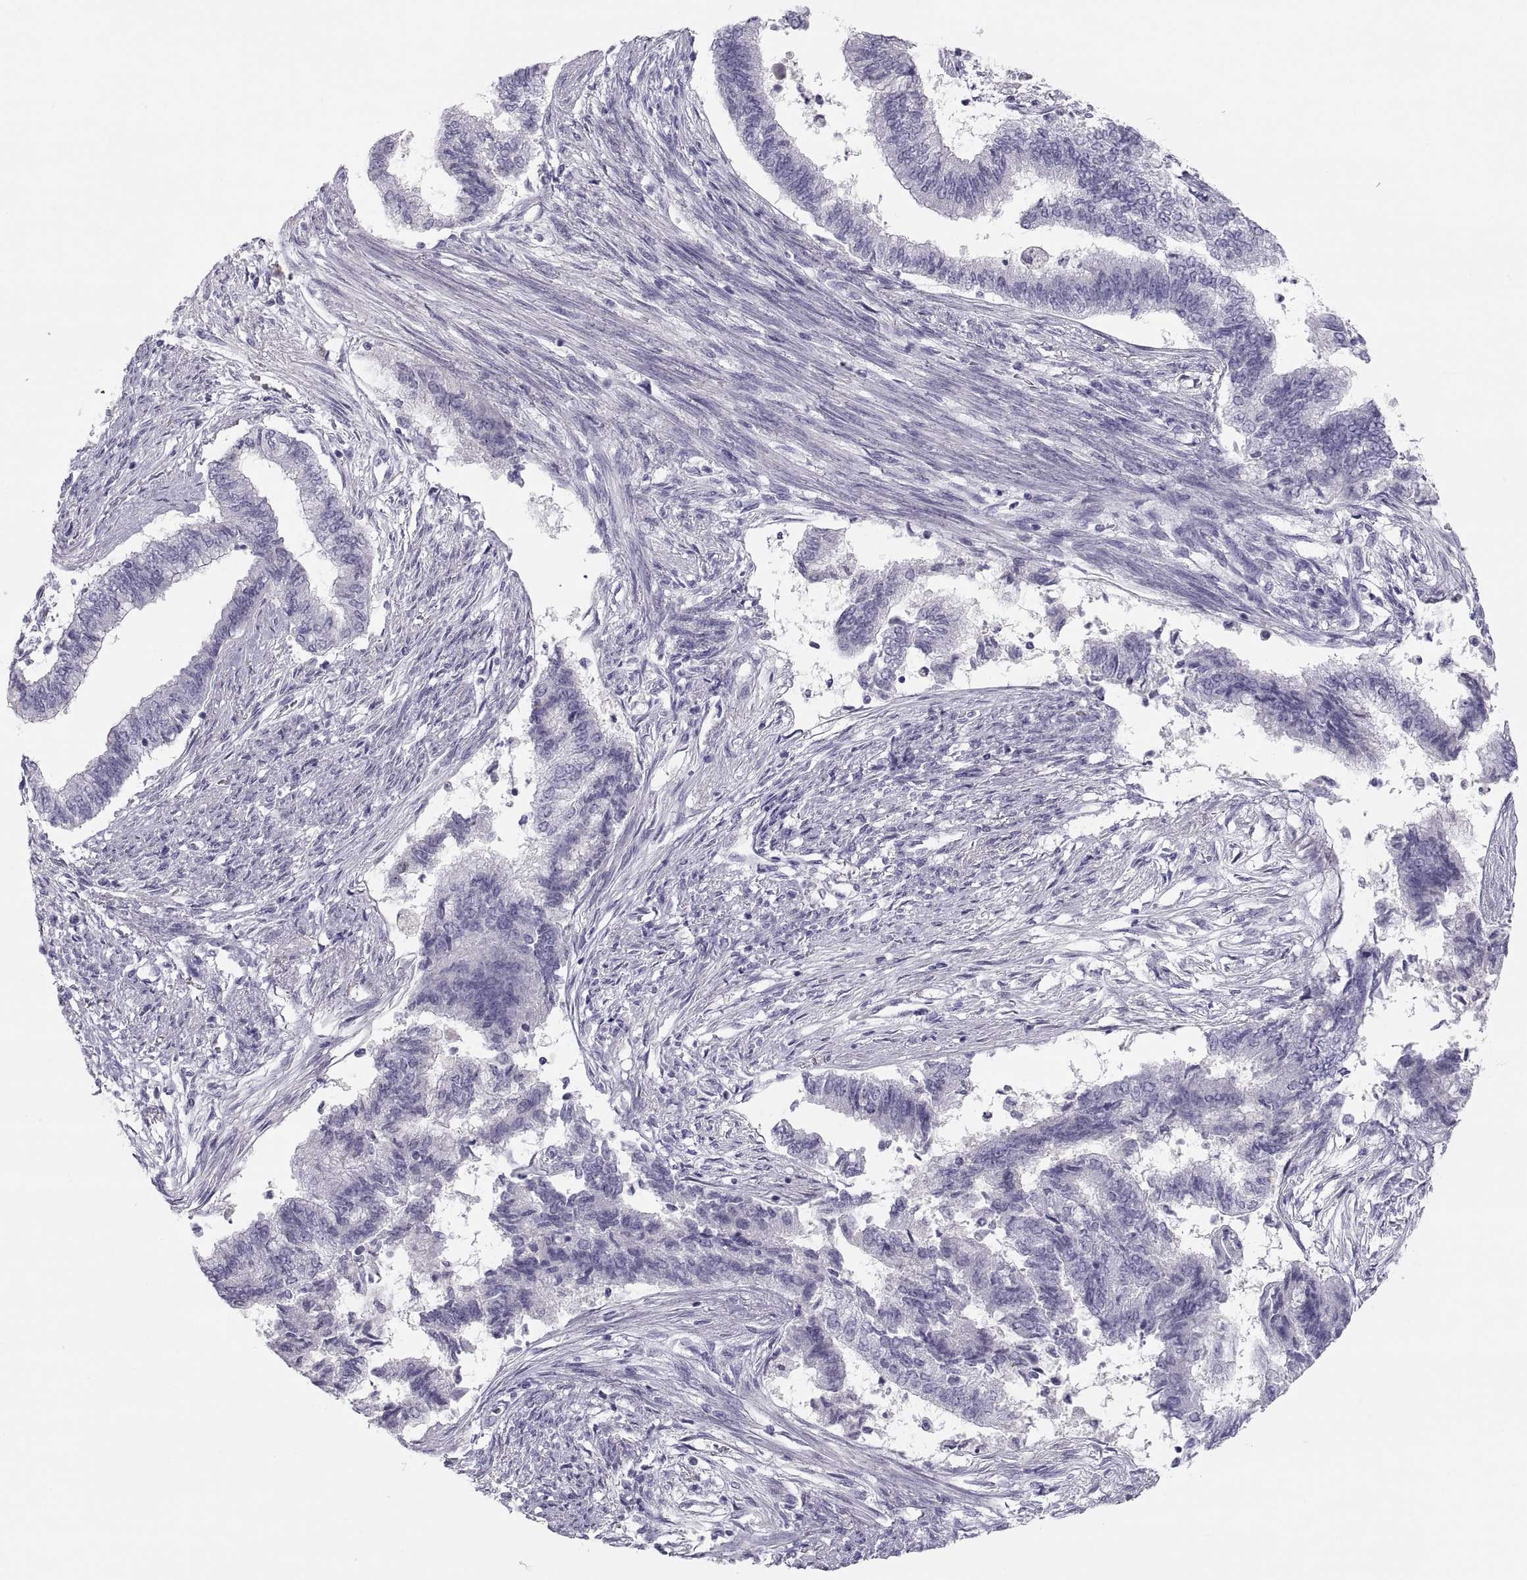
{"staining": {"intensity": "negative", "quantity": "none", "location": "none"}, "tissue": "endometrial cancer", "cell_type": "Tumor cells", "image_type": "cancer", "snomed": [{"axis": "morphology", "description": "Adenocarcinoma, NOS"}, {"axis": "topography", "description": "Endometrium"}], "caption": "Human endometrial cancer (adenocarcinoma) stained for a protein using immunohistochemistry (IHC) shows no expression in tumor cells.", "gene": "MAGEB2", "patient": {"sex": "female", "age": 65}}